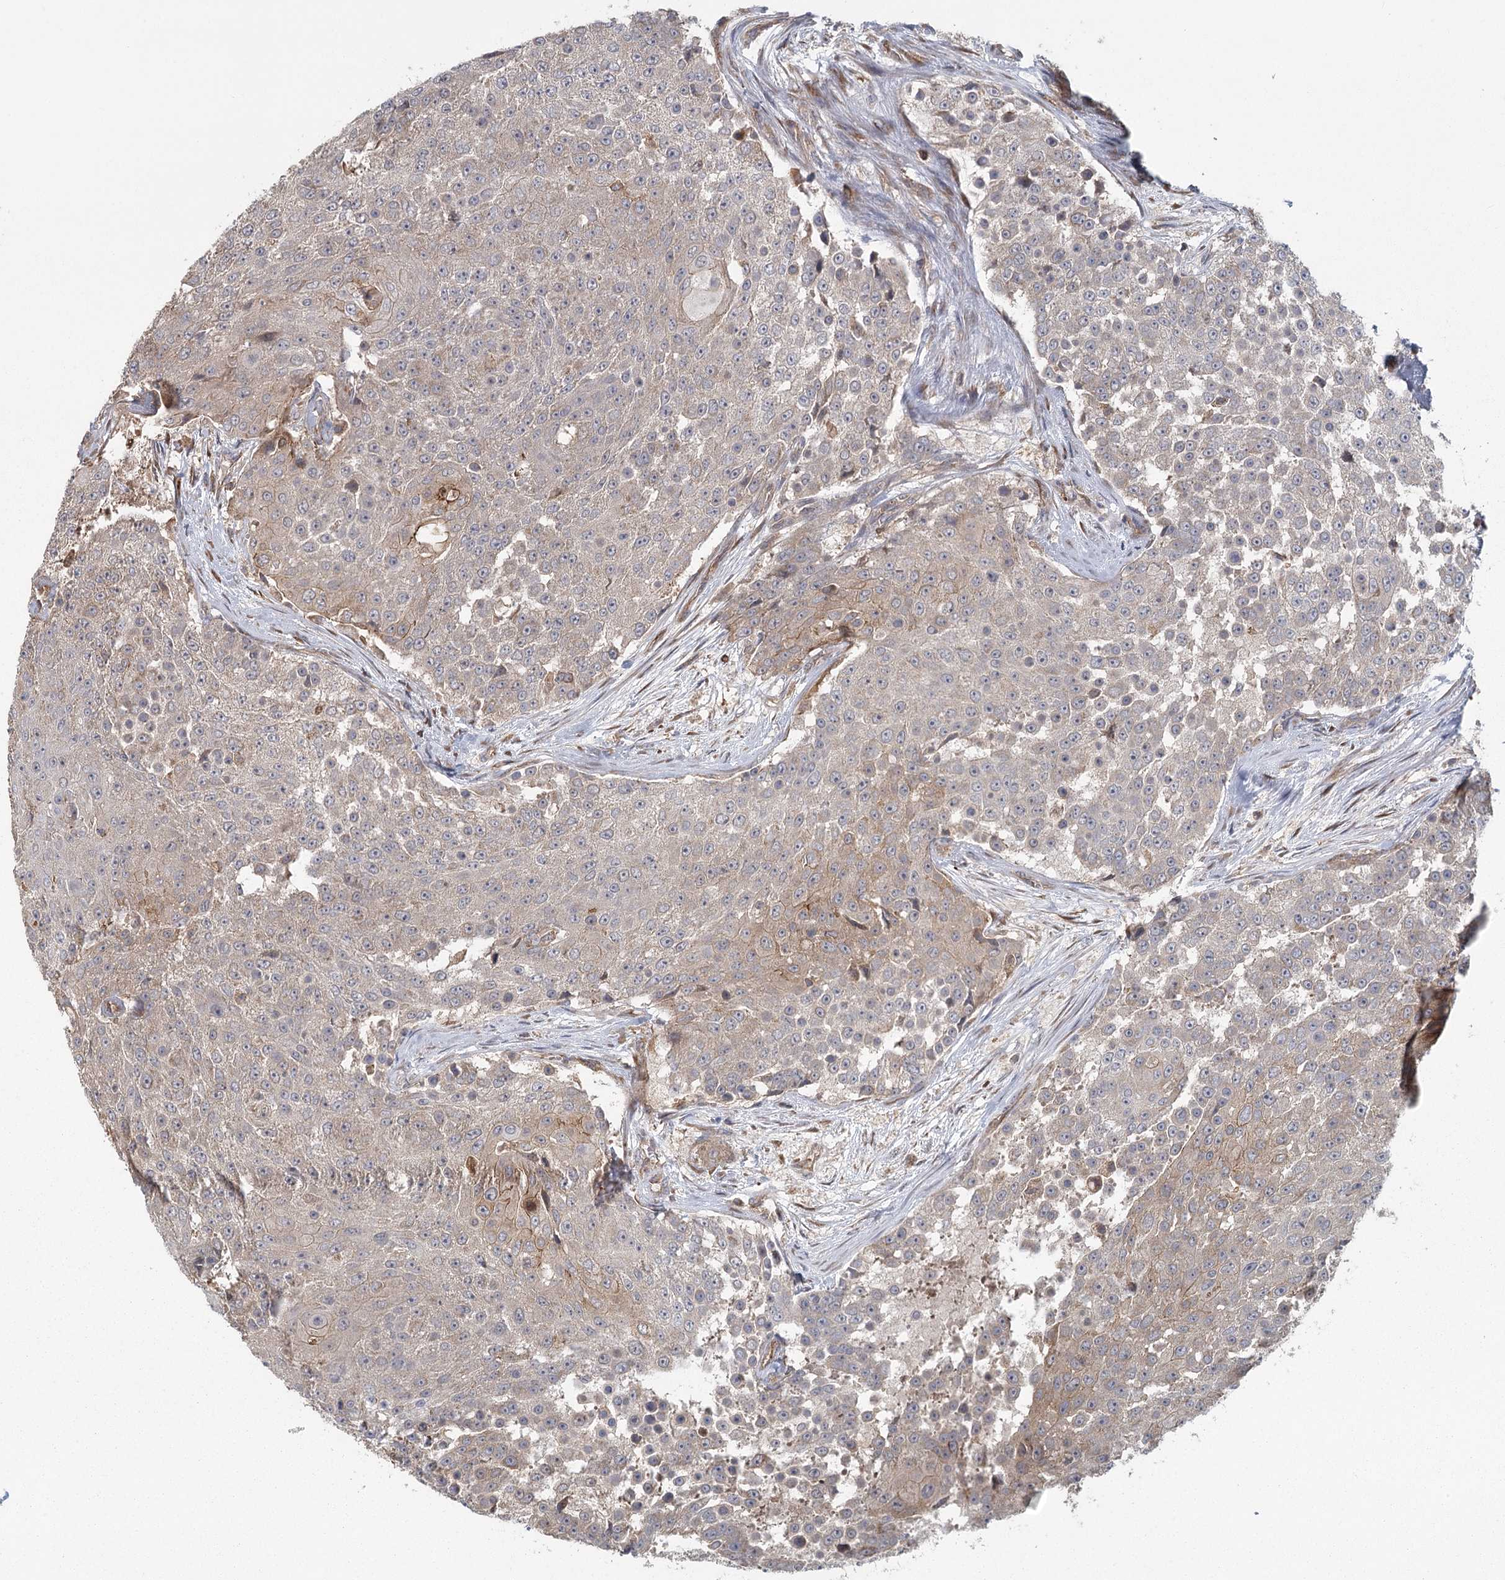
{"staining": {"intensity": "weak", "quantity": "<25%", "location": "cytoplasmic/membranous"}, "tissue": "urothelial cancer", "cell_type": "Tumor cells", "image_type": "cancer", "snomed": [{"axis": "morphology", "description": "Urothelial carcinoma, High grade"}, {"axis": "topography", "description": "Urinary bladder"}], "caption": "A histopathology image of high-grade urothelial carcinoma stained for a protein displays no brown staining in tumor cells.", "gene": "PLEKHA7", "patient": {"sex": "female", "age": 63}}